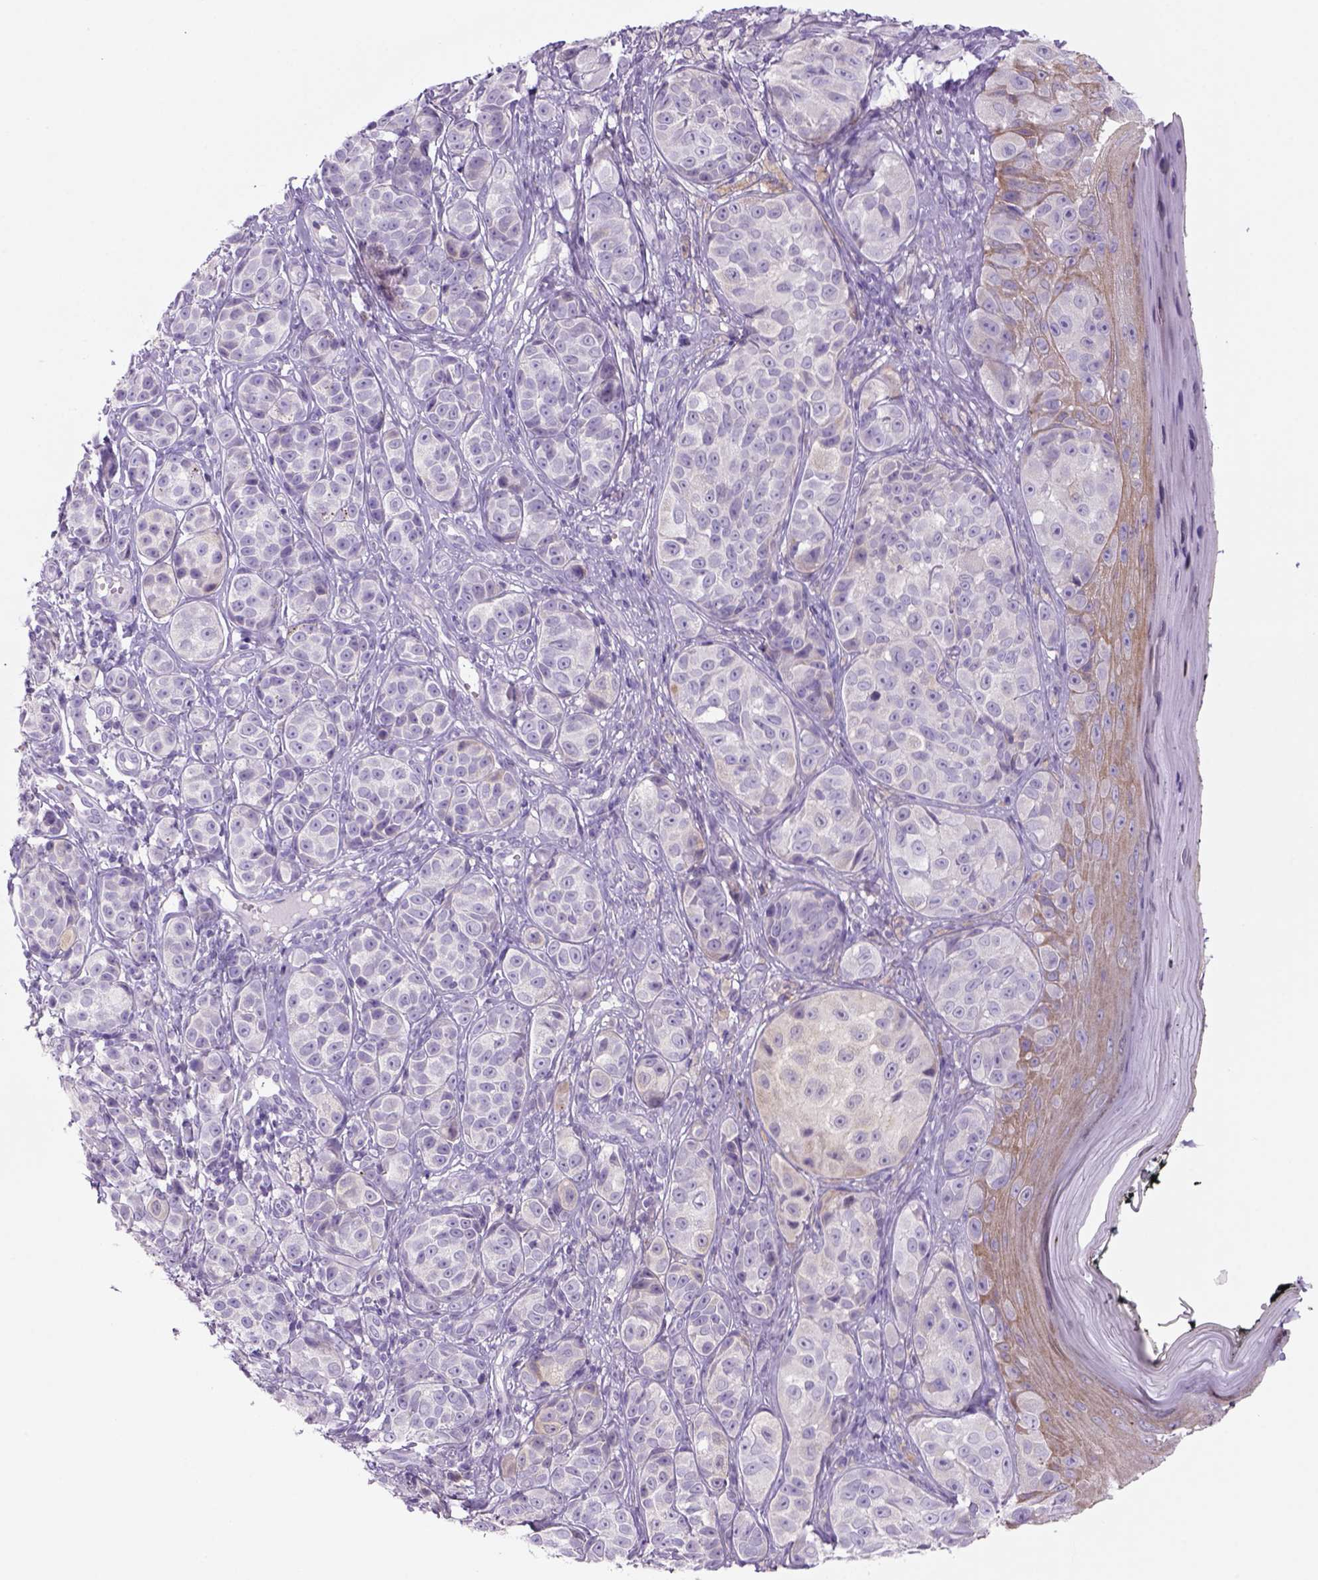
{"staining": {"intensity": "negative", "quantity": "none", "location": "none"}, "tissue": "melanoma", "cell_type": "Tumor cells", "image_type": "cancer", "snomed": [{"axis": "morphology", "description": "Malignant melanoma, NOS"}, {"axis": "topography", "description": "Skin"}], "caption": "Tumor cells are negative for brown protein staining in melanoma.", "gene": "ADGRV1", "patient": {"sex": "male", "age": 48}}